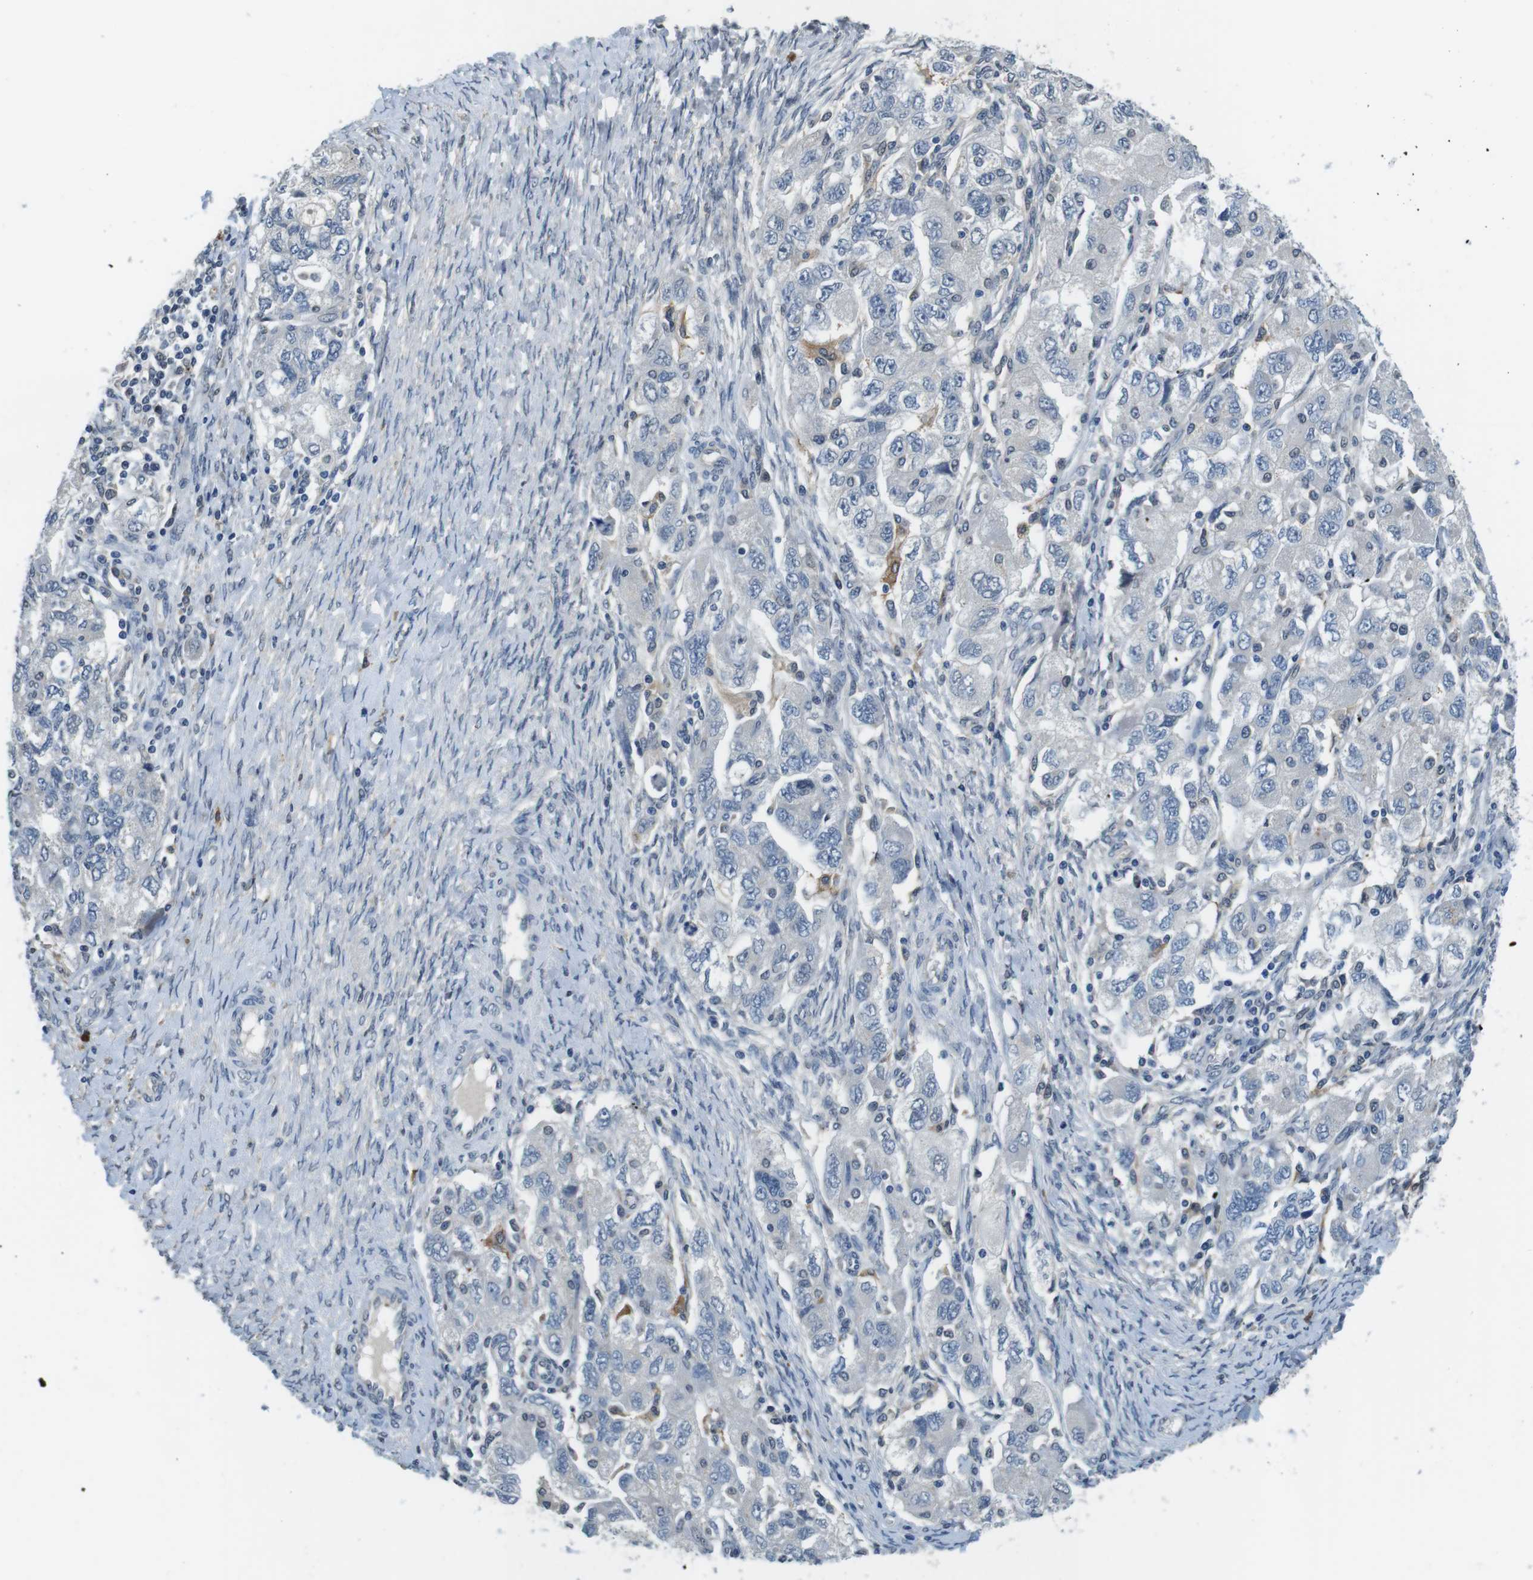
{"staining": {"intensity": "negative", "quantity": "none", "location": "none"}, "tissue": "ovarian cancer", "cell_type": "Tumor cells", "image_type": "cancer", "snomed": [{"axis": "morphology", "description": "Carcinoma, NOS"}, {"axis": "morphology", "description": "Cystadenocarcinoma, serous, NOS"}, {"axis": "topography", "description": "Ovary"}], "caption": "The IHC histopathology image has no significant staining in tumor cells of serous cystadenocarcinoma (ovarian) tissue.", "gene": "CD163L1", "patient": {"sex": "female", "age": 69}}